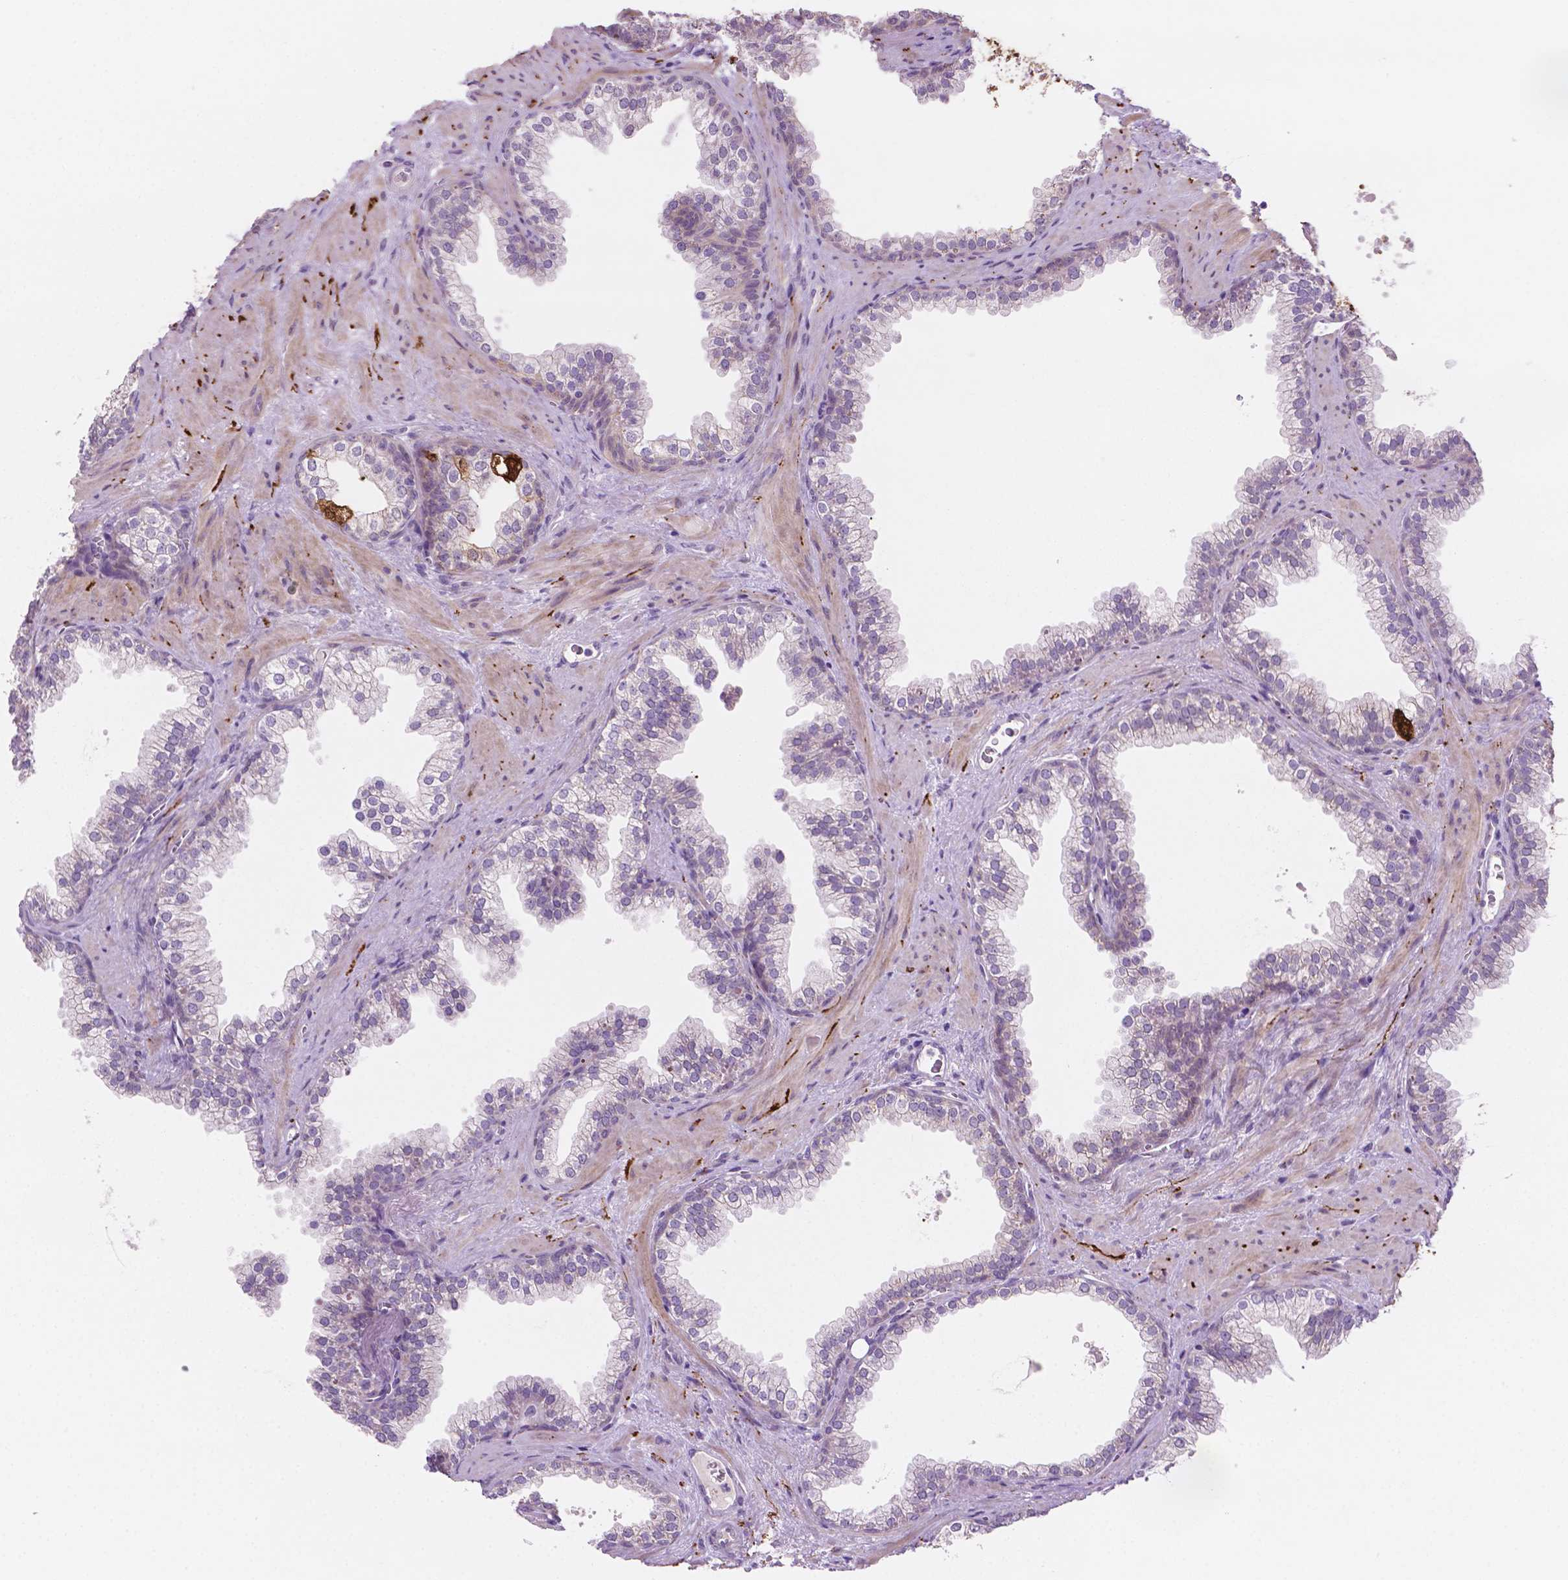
{"staining": {"intensity": "moderate", "quantity": "<25%", "location": "cytoplasmic/membranous"}, "tissue": "prostate", "cell_type": "Glandular cells", "image_type": "normal", "snomed": [{"axis": "morphology", "description": "Normal tissue, NOS"}, {"axis": "topography", "description": "Prostate"}], "caption": "Approximately <25% of glandular cells in unremarkable human prostate demonstrate moderate cytoplasmic/membranous protein positivity as visualized by brown immunohistochemical staining.", "gene": "LRP1B", "patient": {"sex": "male", "age": 79}}